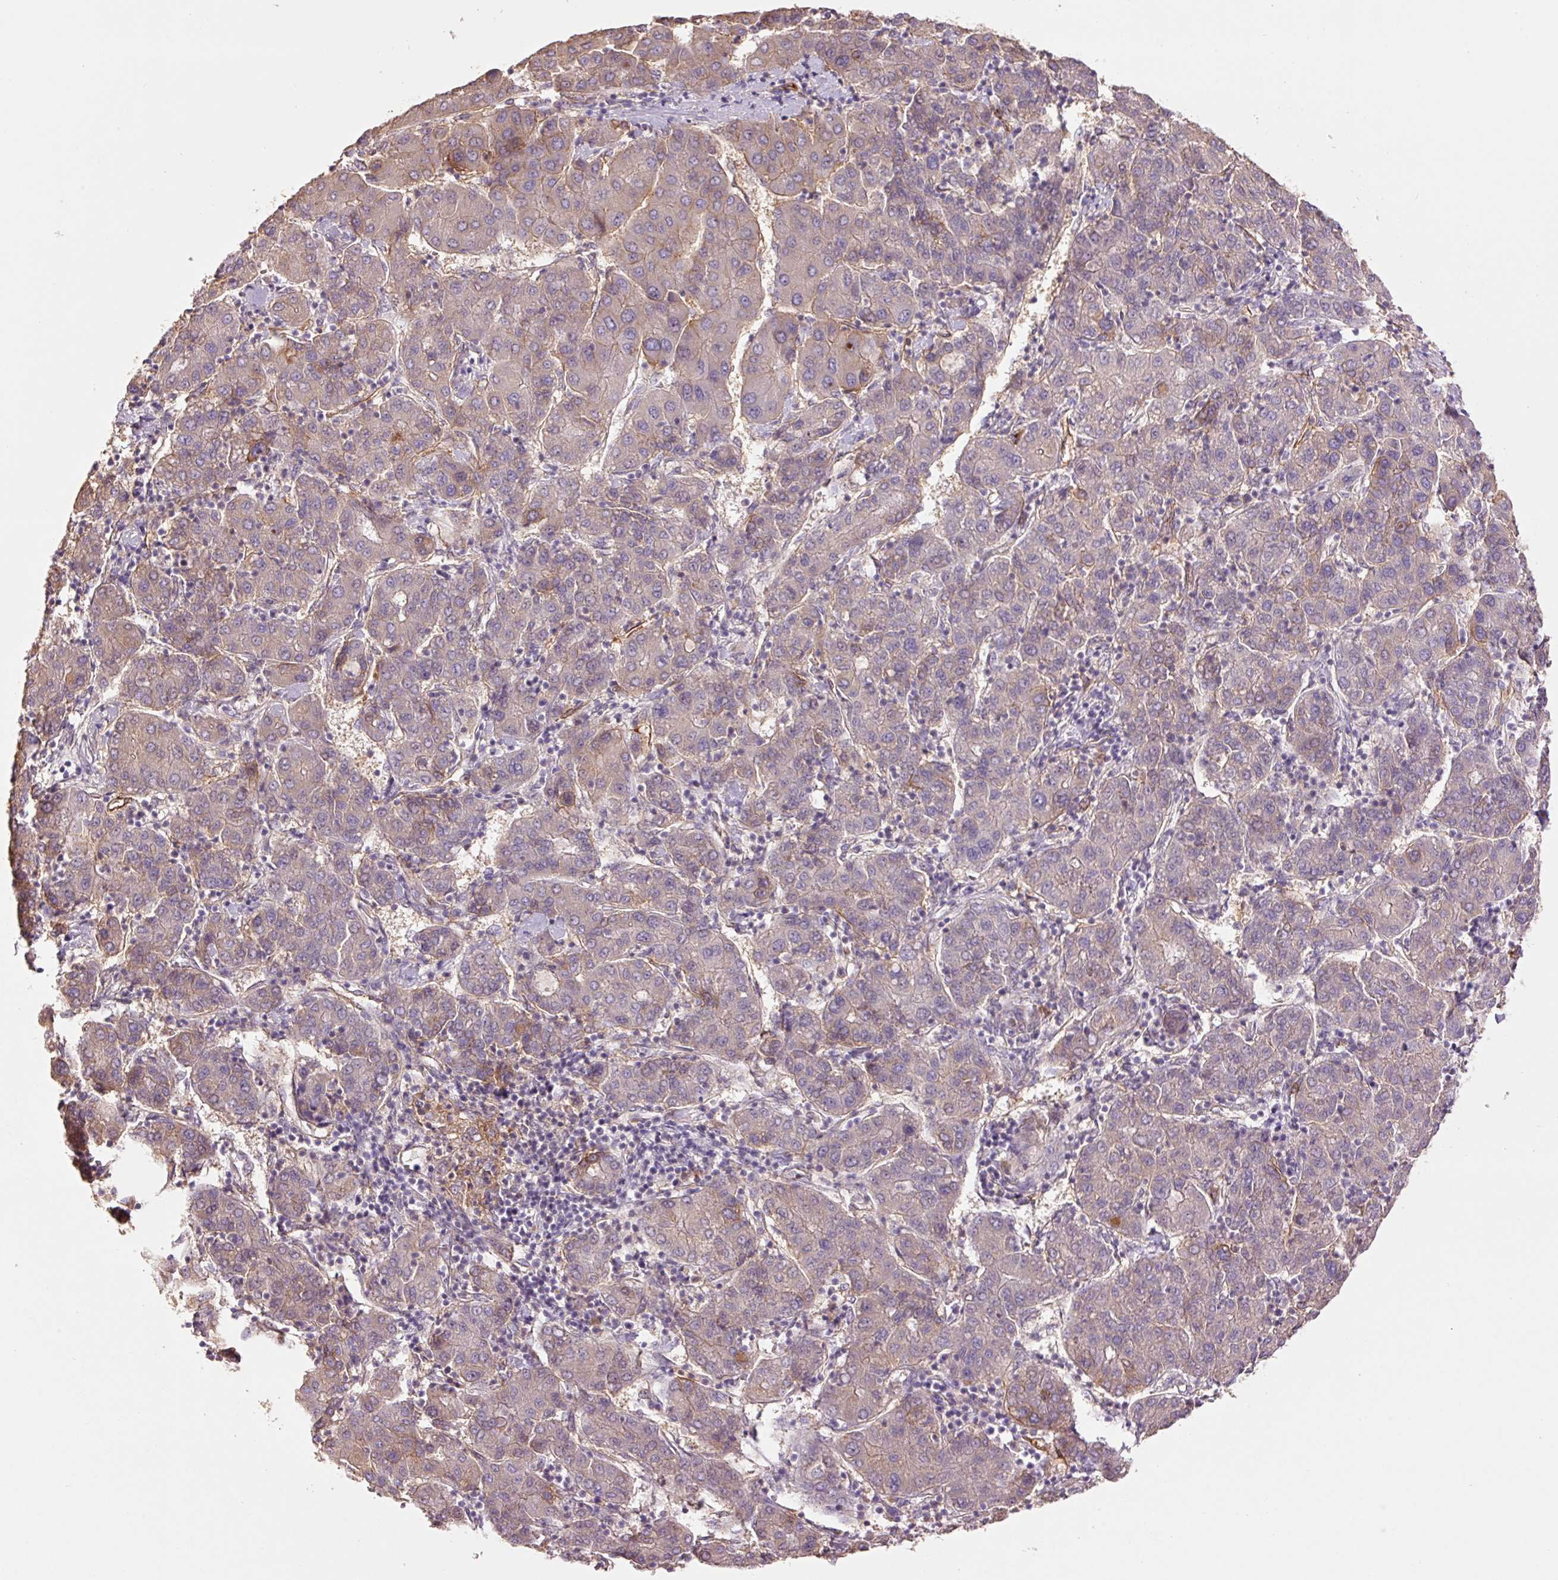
{"staining": {"intensity": "weak", "quantity": "25%-75%", "location": "cytoplasmic/membranous"}, "tissue": "liver cancer", "cell_type": "Tumor cells", "image_type": "cancer", "snomed": [{"axis": "morphology", "description": "Carcinoma, Hepatocellular, NOS"}, {"axis": "topography", "description": "Liver"}], "caption": "Immunohistochemistry (DAB (3,3'-diaminobenzidine)) staining of liver cancer (hepatocellular carcinoma) demonstrates weak cytoplasmic/membranous protein staining in about 25%-75% of tumor cells.", "gene": "SLC1A4", "patient": {"sex": "male", "age": 65}}